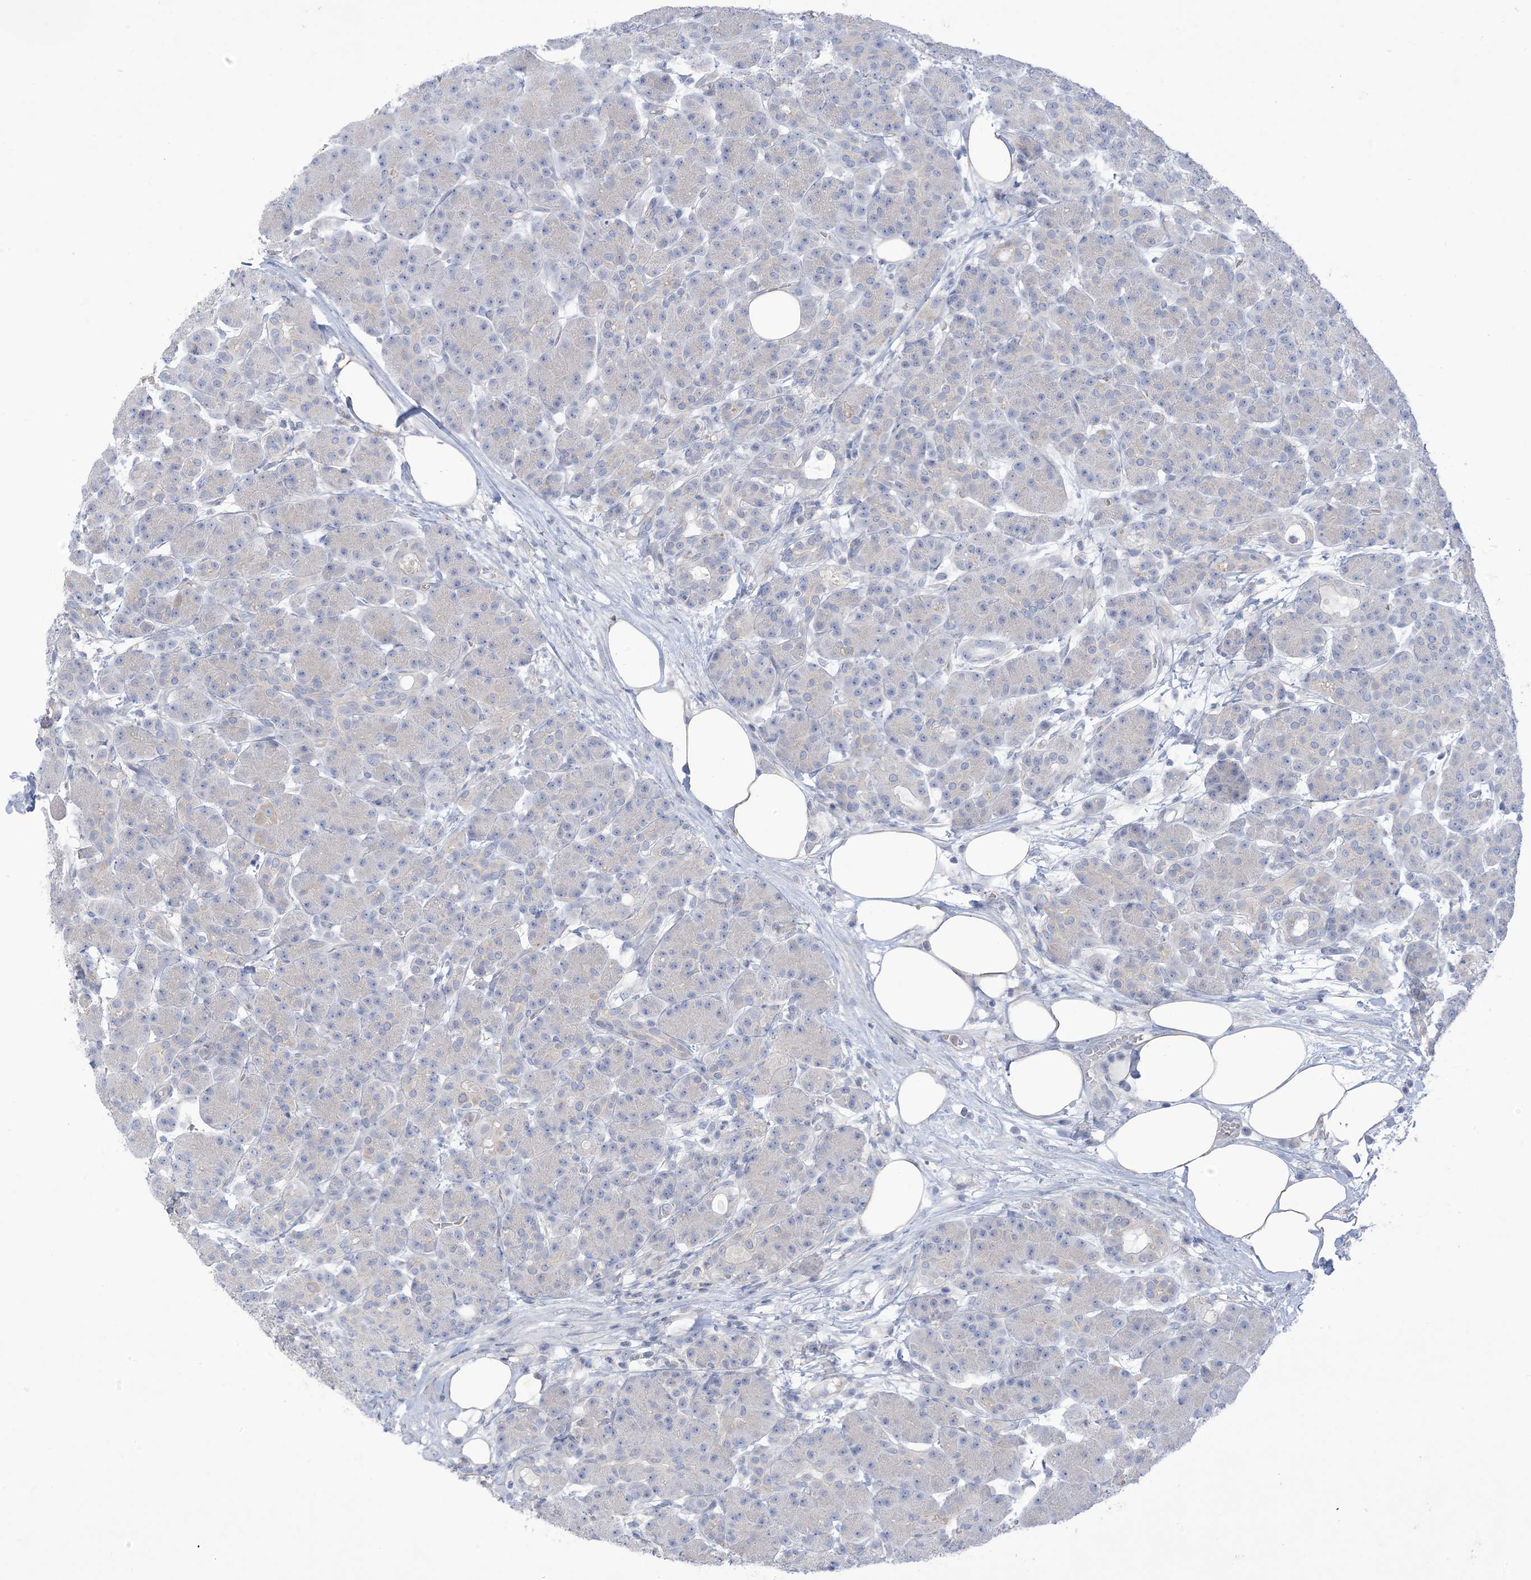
{"staining": {"intensity": "negative", "quantity": "none", "location": "none"}, "tissue": "pancreas", "cell_type": "Exocrine glandular cells", "image_type": "normal", "snomed": [{"axis": "morphology", "description": "Normal tissue, NOS"}, {"axis": "topography", "description": "Pancreas"}], "caption": "An image of pancreas stained for a protein displays no brown staining in exocrine glandular cells.", "gene": "MTHFD2L", "patient": {"sex": "male", "age": 63}}